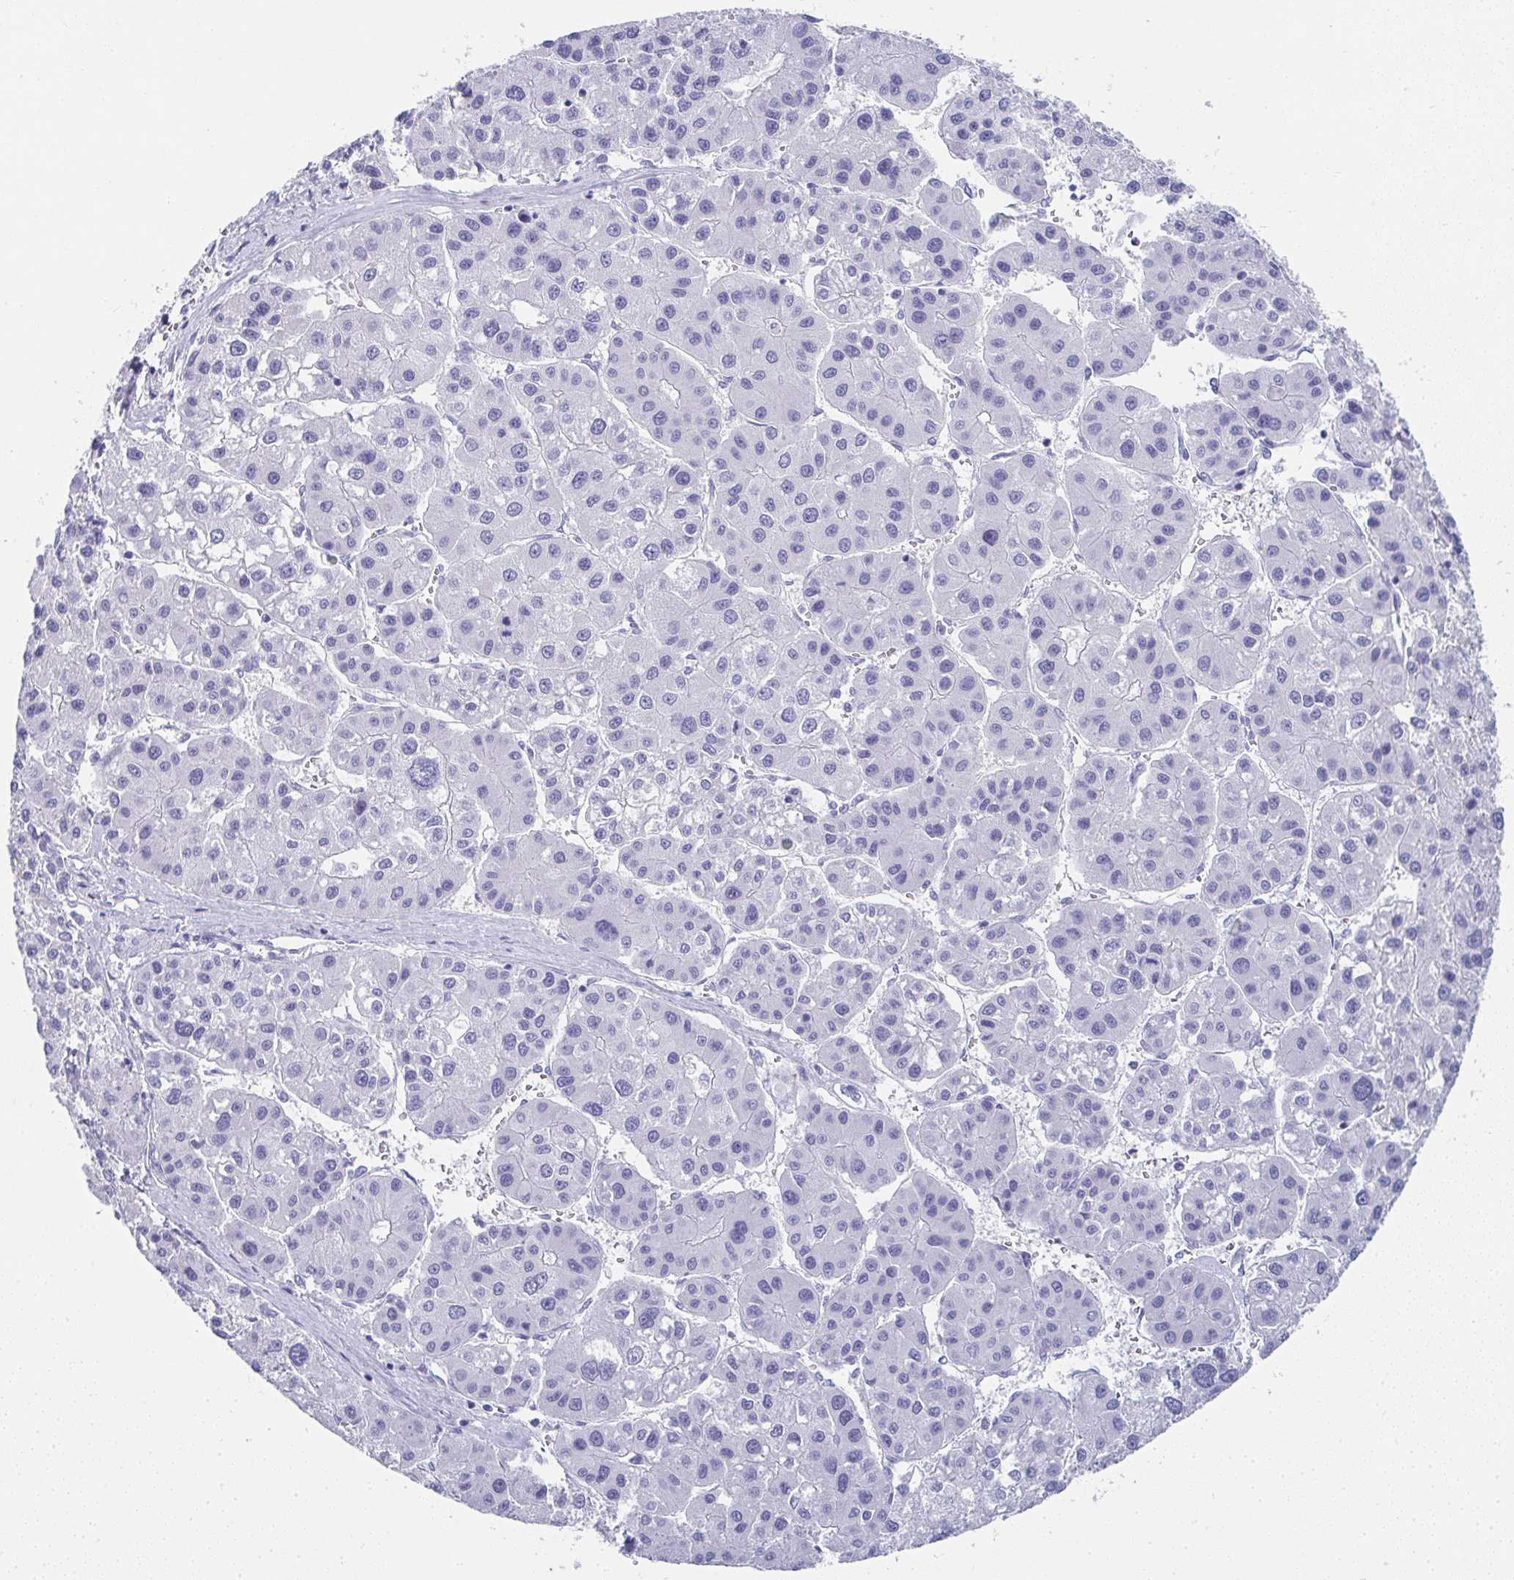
{"staining": {"intensity": "negative", "quantity": "none", "location": "none"}, "tissue": "liver cancer", "cell_type": "Tumor cells", "image_type": "cancer", "snomed": [{"axis": "morphology", "description": "Carcinoma, Hepatocellular, NOS"}, {"axis": "topography", "description": "Liver"}], "caption": "Immunohistochemistry of liver cancer displays no positivity in tumor cells.", "gene": "SYCP1", "patient": {"sex": "male", "age": 73}}